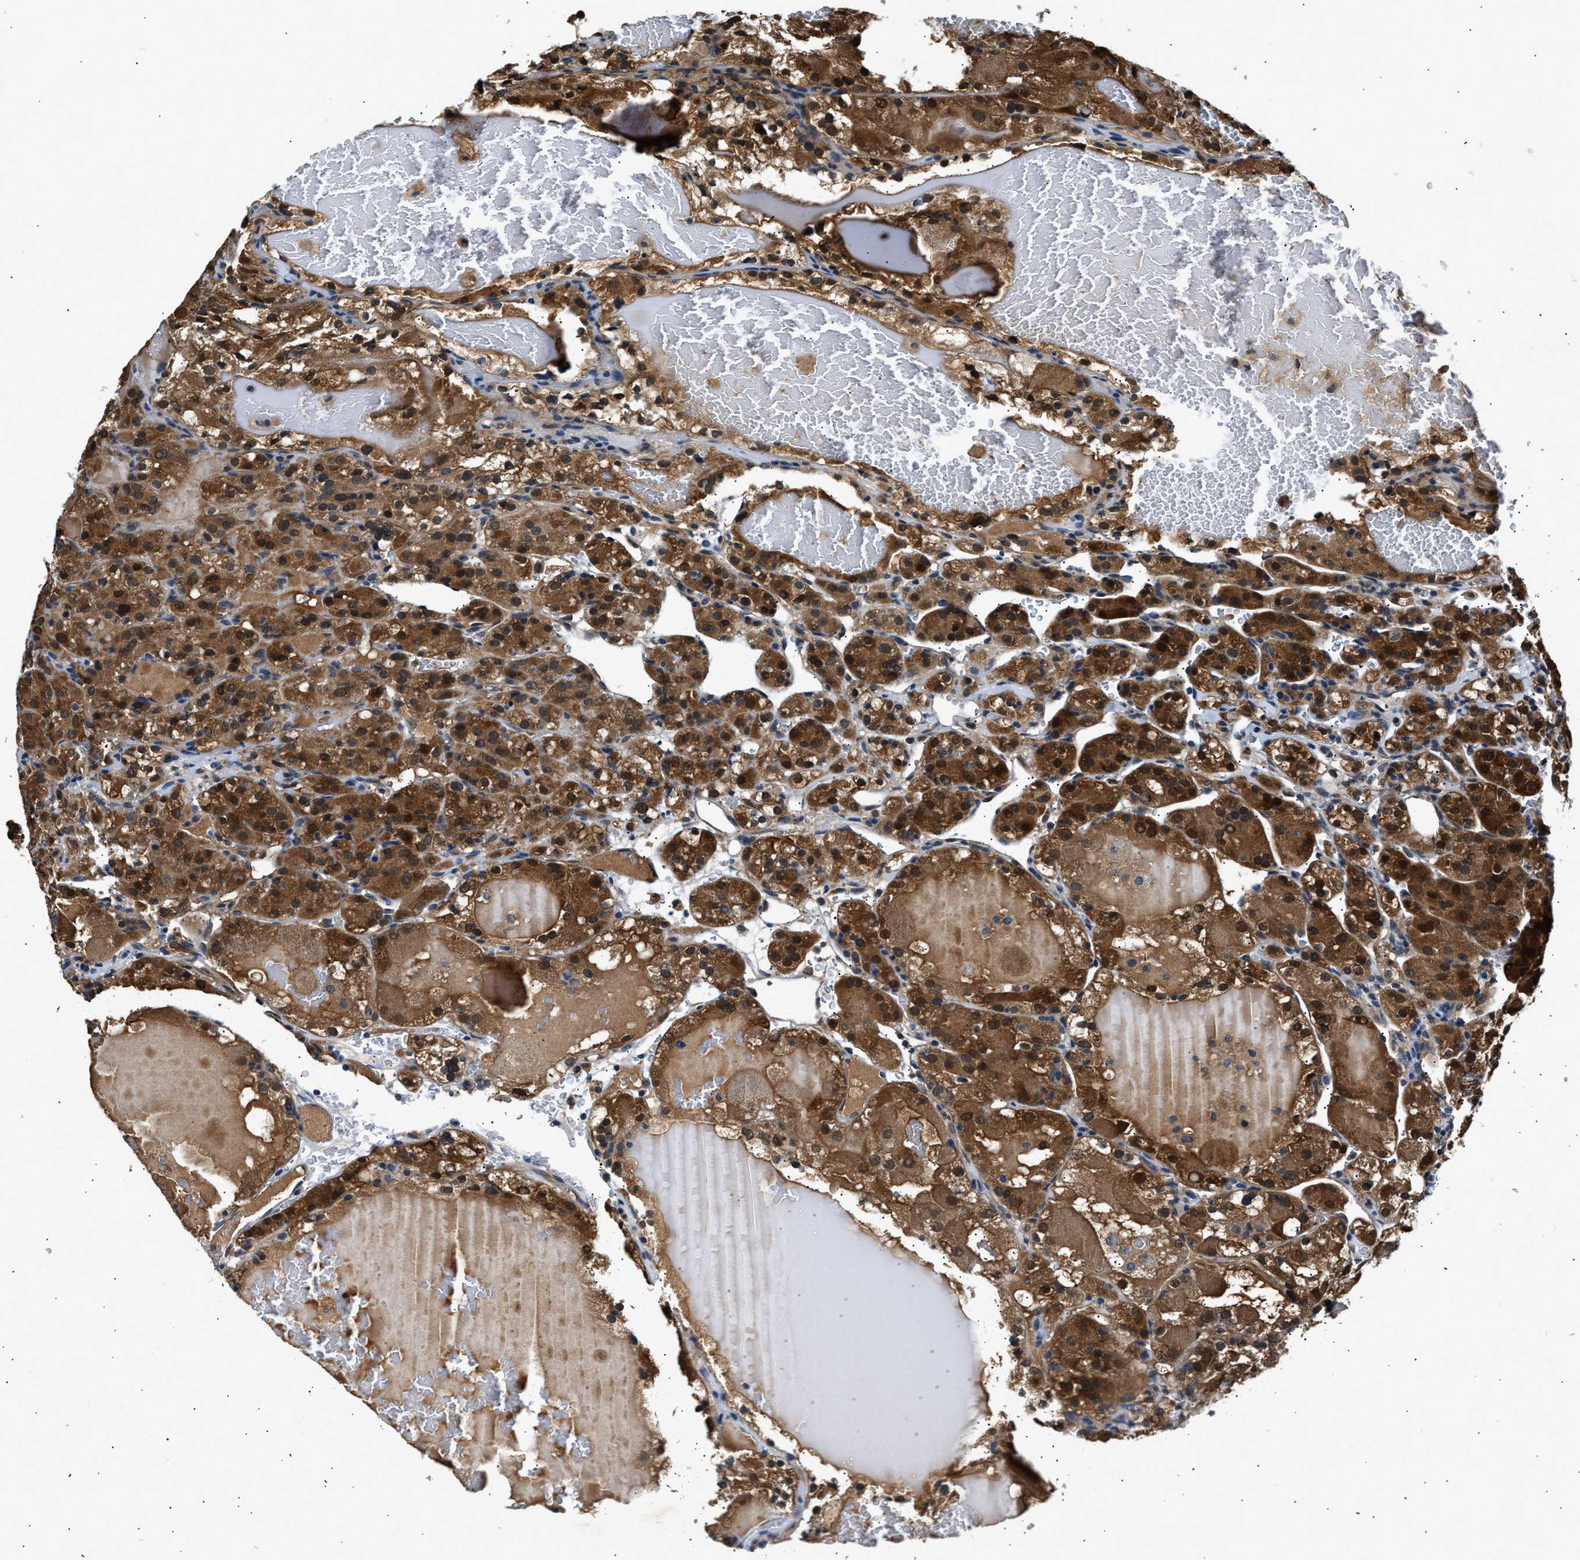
{"staining": {"intensity": "moderate", "quantity": ">75%", "location": "cytoplasmic/membranous,nuclear"}, "tissue": "renal cancer", "cell_type": "Tumor cells", "image_type": "cancer", "snomed": [{"axis": "morphology", "description": "Normal tissue, NOS"}, {"axis": "morphology", "description": "Adenocarcinoma, NOS"}, {"axis": "topography", "description": "Kidney"}], "caption": "Renal cancer tissue displays moderate cytoplasmic/membranous and nuclear positivity in approximately >75% of tumor cells, visualized by immunohistochemistry. Using DAB (brown) and hematoxylin (blue) stains, captured at high magnification using brightfield microscopy.", "gene": "TP53I3", "patient": {"sex": "male", "age": 61}}